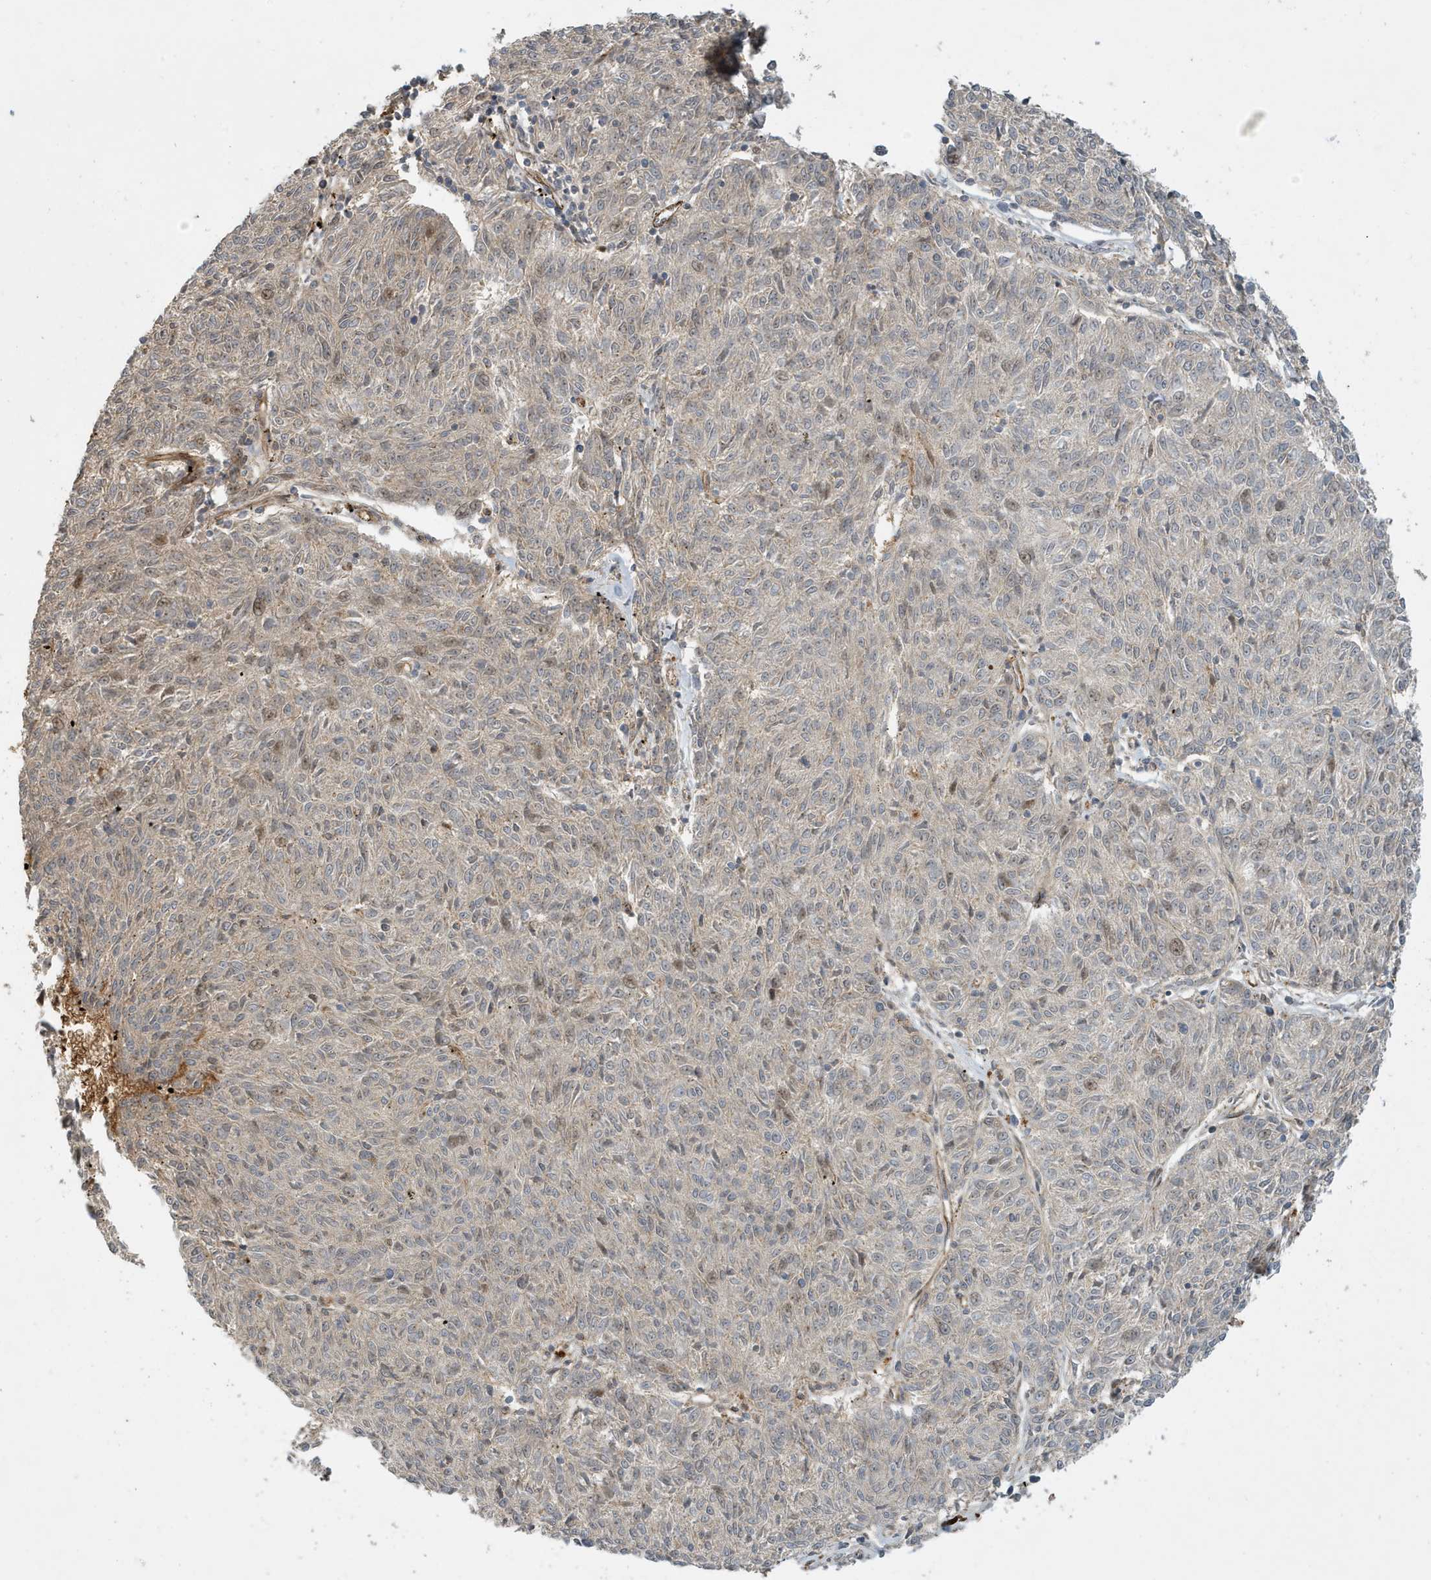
{"staining": {"intensity": "negative", "quantity": "none", "location": "none"}, "tissue": "melanoma", "cell_type": "Tumor cells", "image_type": "cancer", "snomed": [{"axis": "morphology", "description": "Malignant melanoma, NOS"}, {"axis": "topography", "description": "Skin"}], "caption": "The histopathology image demonstrates no staining of tumor cells in malignant melanoma.", "gene": "FYCO1", "patient": {"sex": "female", "age": 72}}